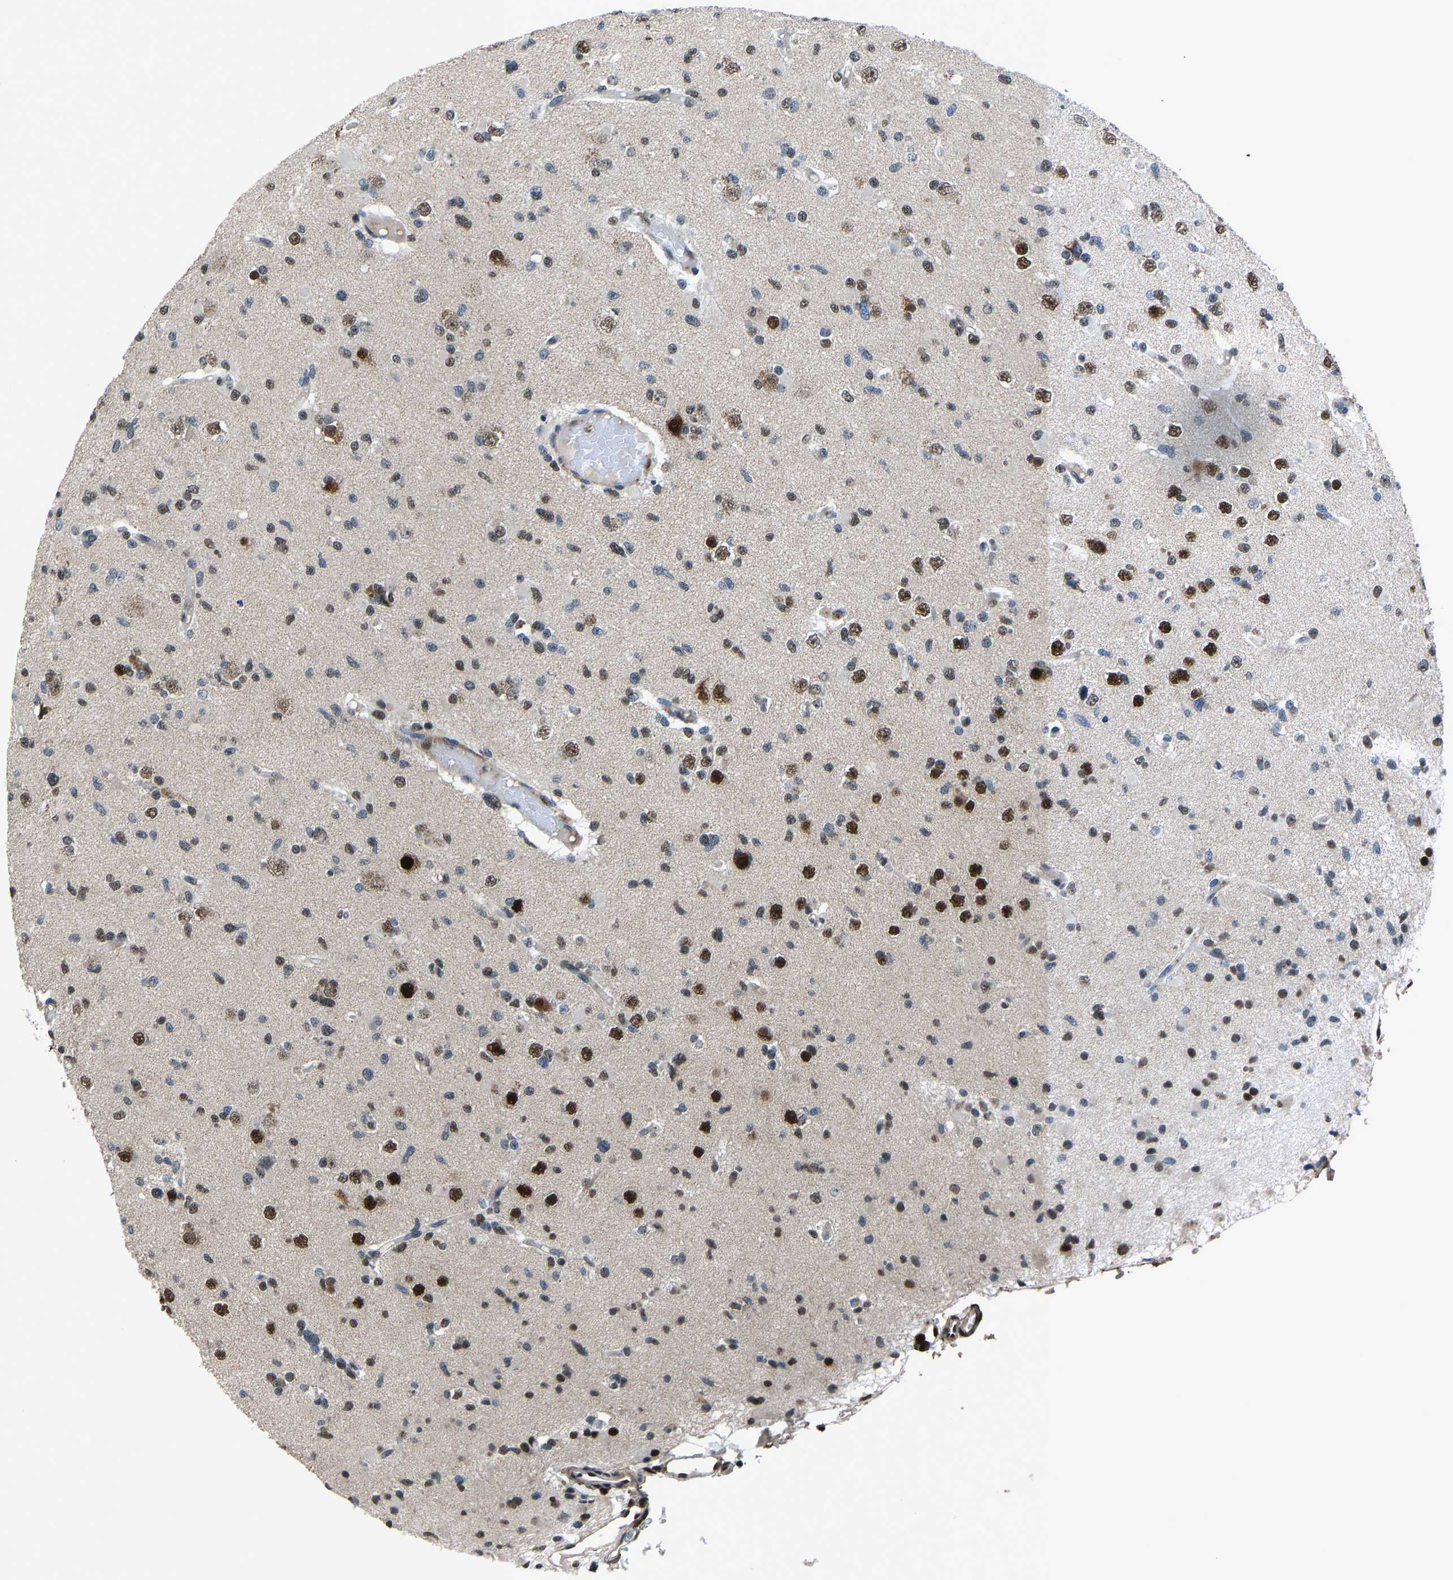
{"staining": {"intensity": "strong", "quantity": "25%-75%", "location": "nuclear"}, "tissue": "glioma", "cell_type": "Tumor cells", "image_type": "cancer", "snomed": [{"axis": "morphology", "description": "Glioma, malignant, Low grade"}, {"axis": "topography", "description": "Brain"}], "caption": "DAB (3,3'-diaminobenzidine) immunohistochemical staining of human malignant glioma (low-grade) shows strong nuclear protein positivity in approximately 25%-75% of tumor cells.", "gene": "FOS", "patient": {"sex": "female", "age": 22}}